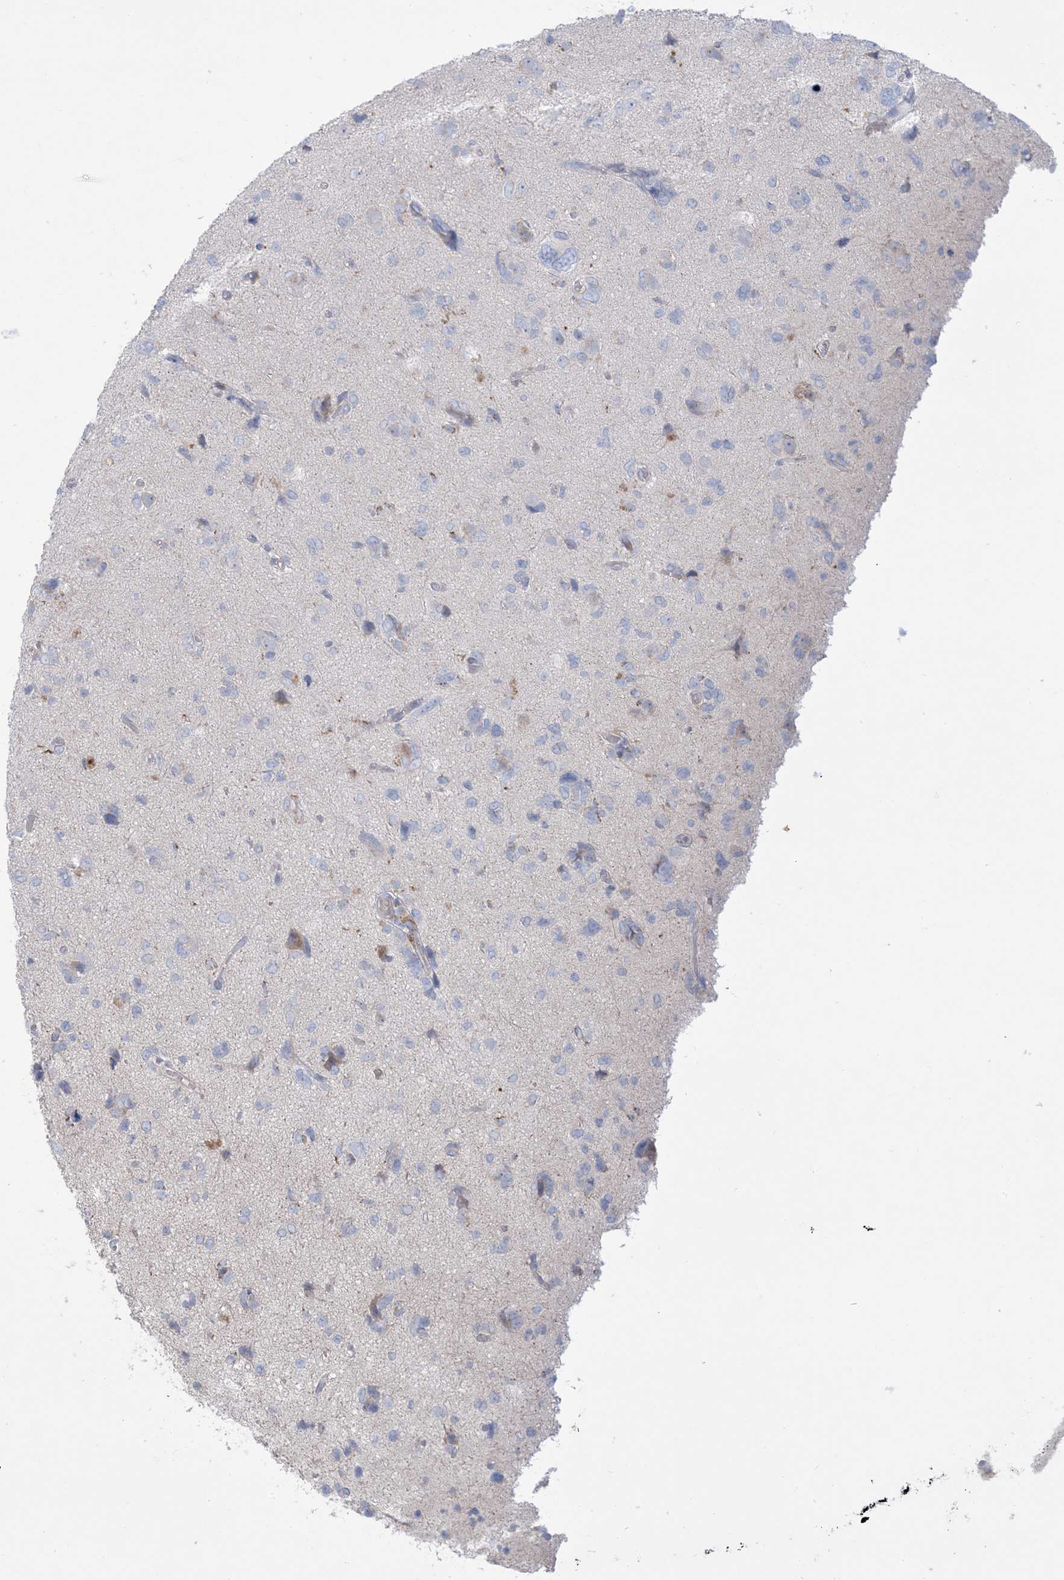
{"staining": {"intensity": "negative", "quantity": "none", "location": "none"}, "tissue": "glioma", "cell_type": "Tumor cells", "image_type": "cancer", "snomed": [{"axis": "morphology", "description": "Glioma, malignant, High grade"}, {"axis": "topography", "description": "Brain"}], "caption": "High power microscopy photomicrograph of an IHC image of malignant glioma (high-grade), revealing no significant staining in tumor cells.", "gene": "KCTD6", "patient": {"sex": "female", "age": 59}}